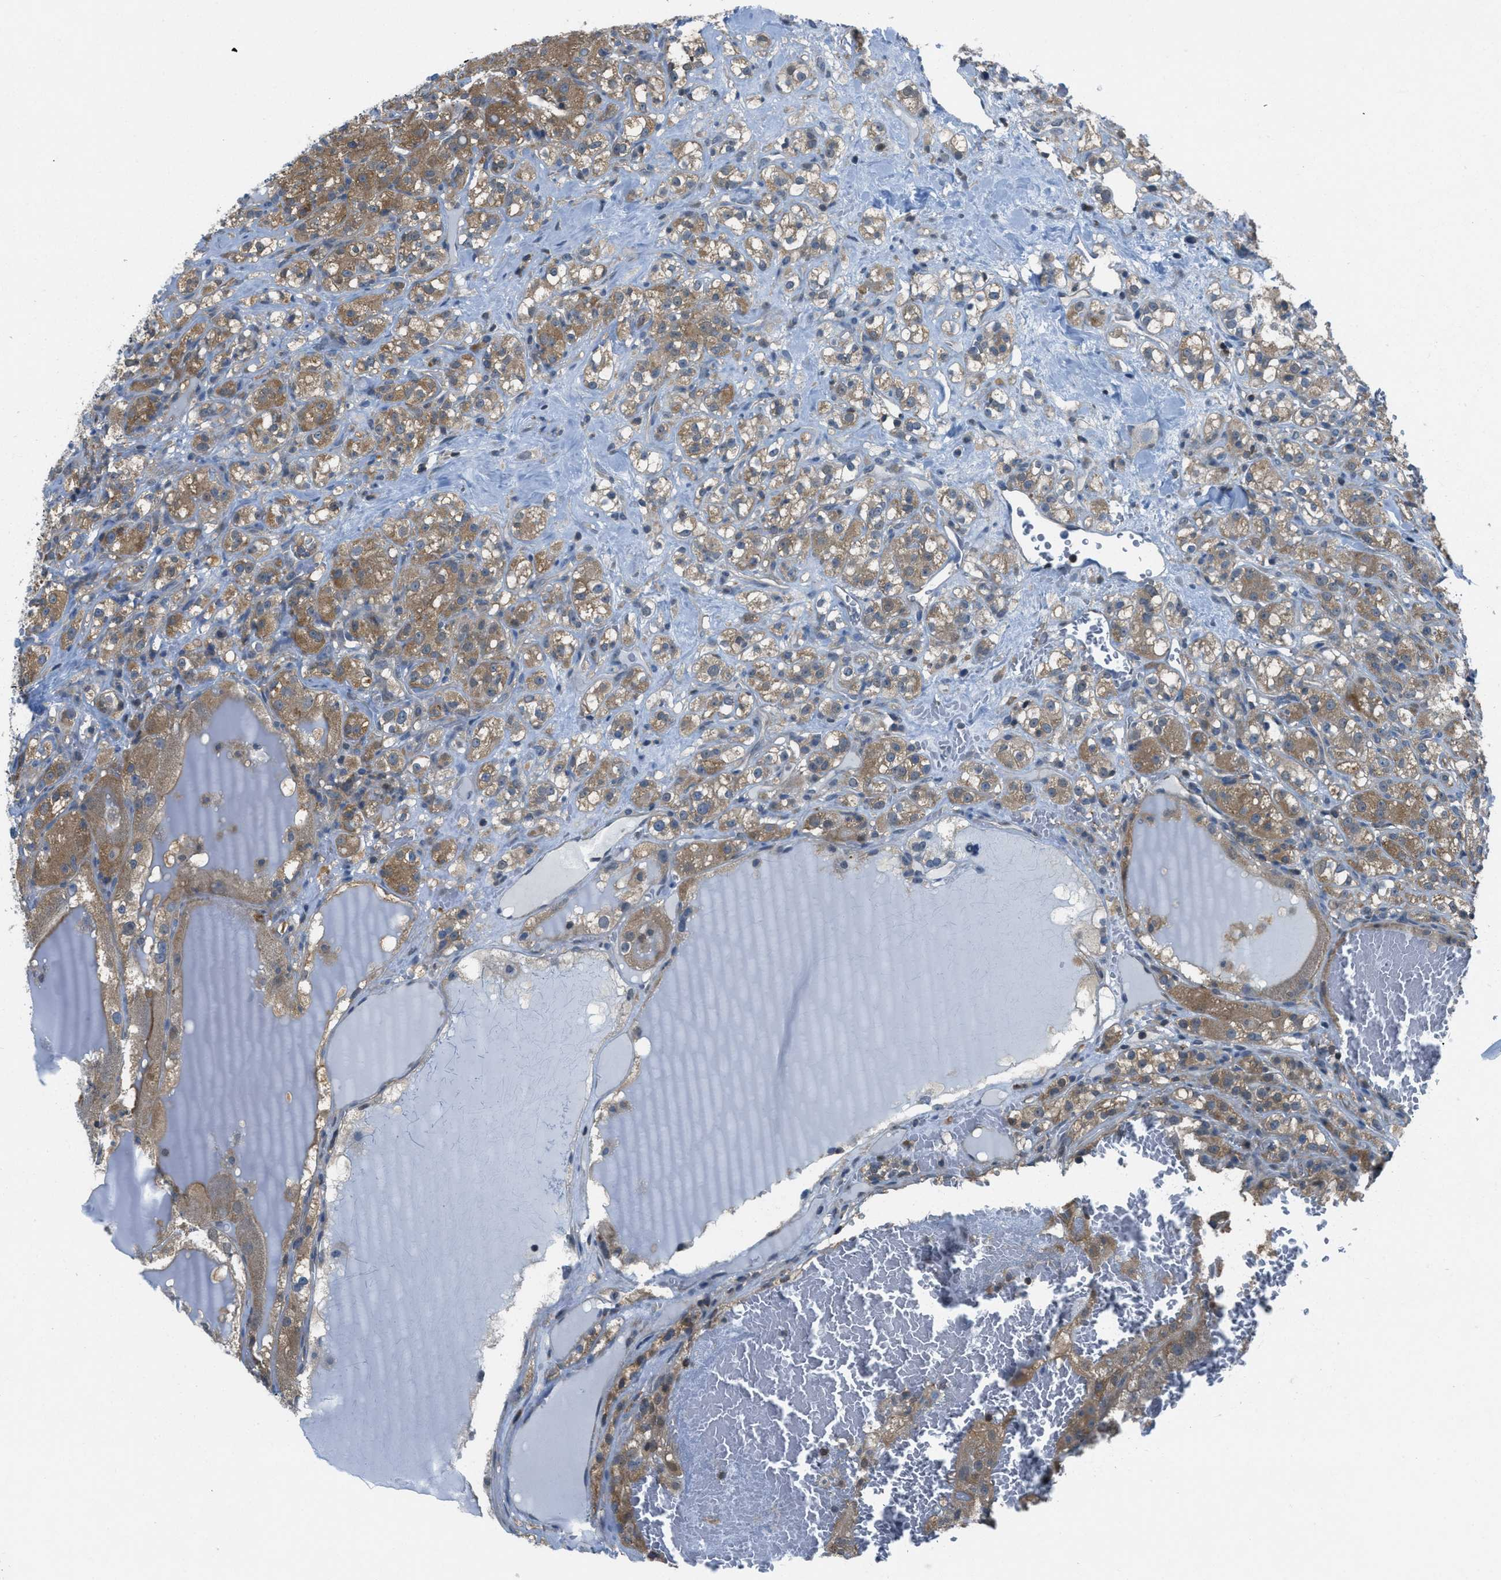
{"staining": {"intensity": "moderate", "quantity": ">75%", "location": "cytoplasmic/membranous"}, "tissue": "renal cancer", "cell_type": "Tumor cells", "image_type": "cancer", "snomed": [{"axis": "morphology", "description": "Normal tissue, NOS"}, {"axis": "morphology", "description": "Adenocarcinoma, NOS"}, {"axis": "topography", "description": "Kidney"}], "caption": "Renal cancer stained with a protein marker exhibits moderate staining in tumor cells.", "gene": "PIP5K1C", "patient": {"sex": "male", "age": 61}}